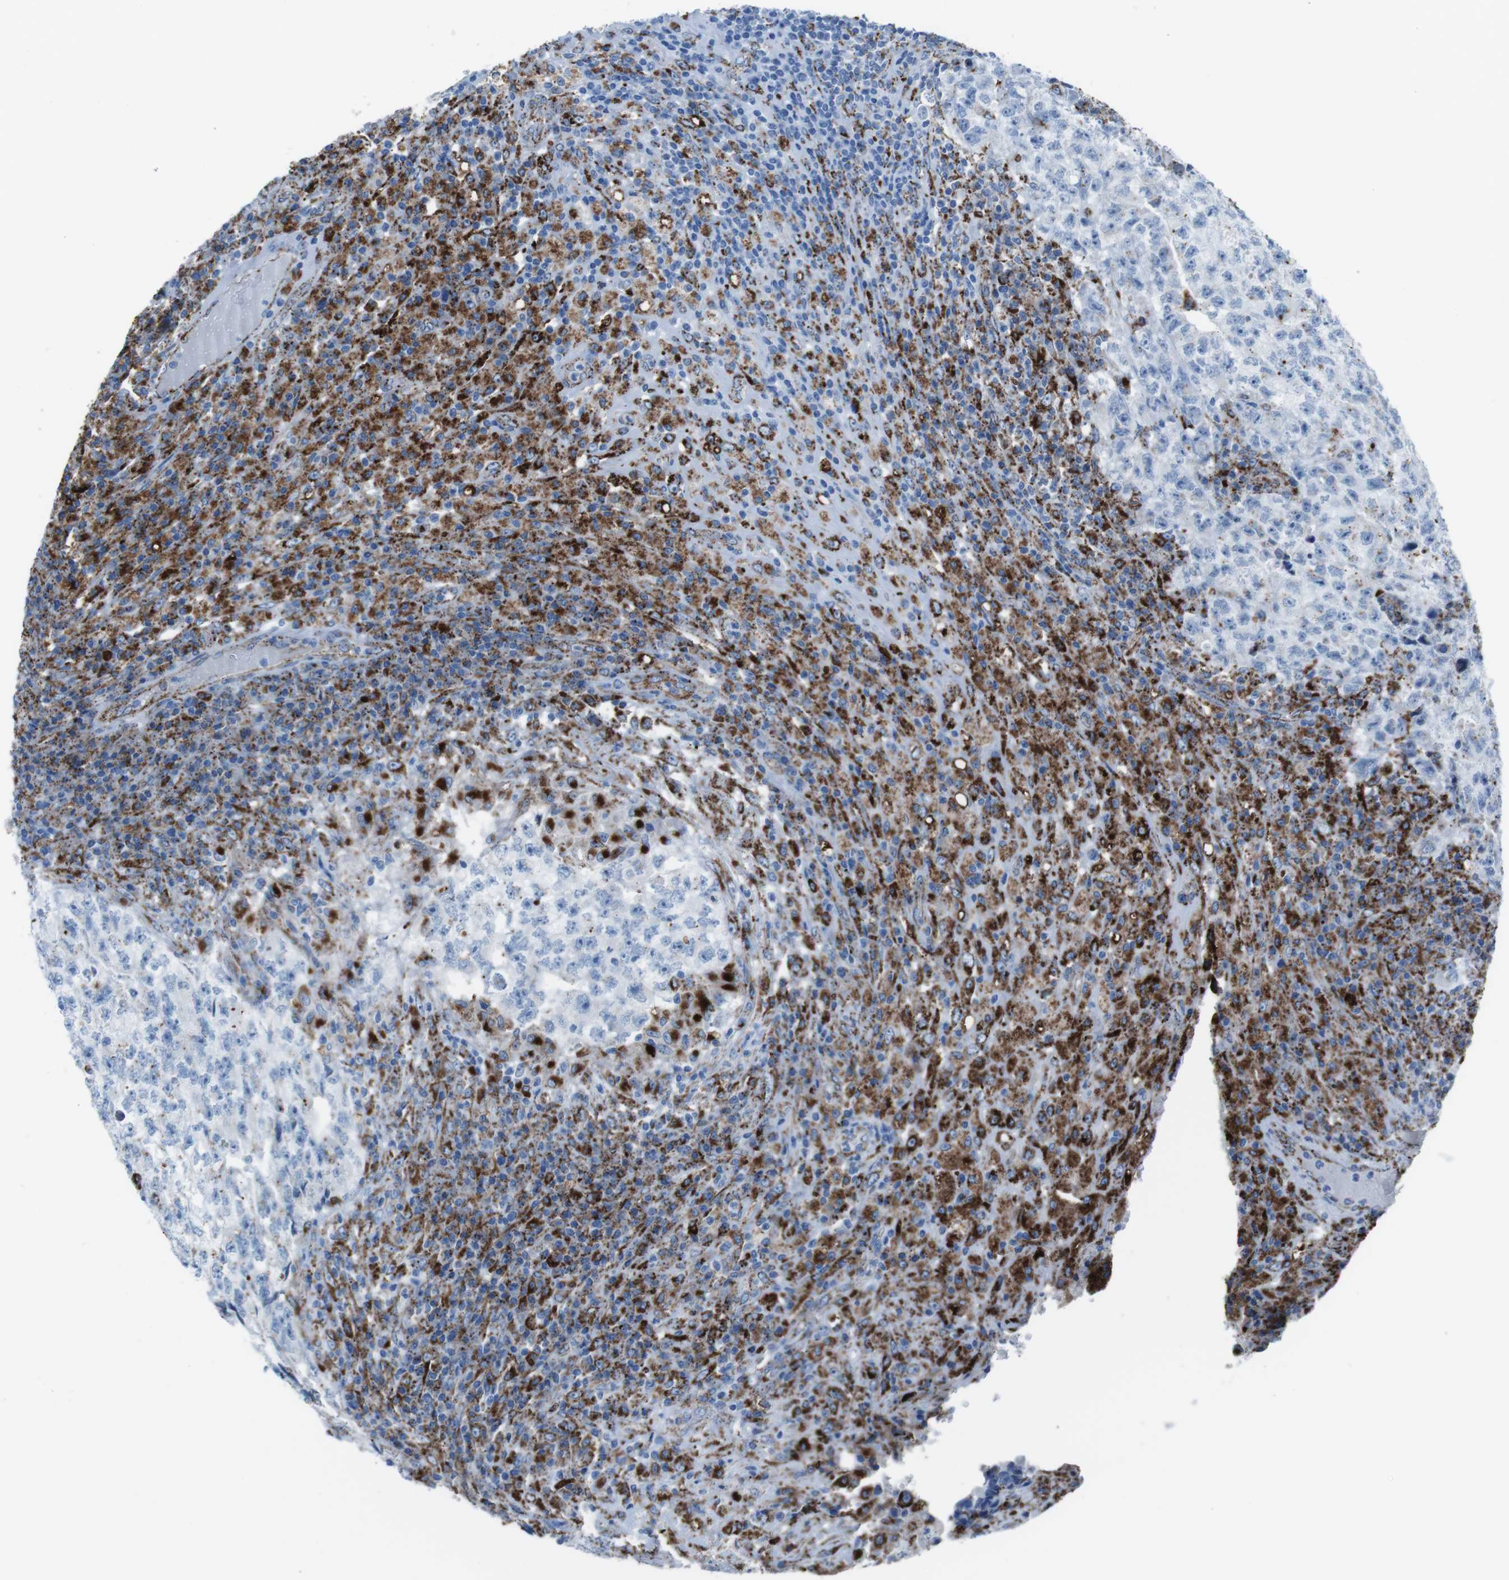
{"staining": {"intensity": "negative", "quantity": "none", "location": "none"}, "tissue": "testis cancer", "cell_type": "Tumor cells", "image_type": "cancer", "snomed": [{"axis": "morphology", "description": "Necrosis, NOS"}, {"axis": "morphology", "description": "Carcinoma, Embryonal, NOS"}, {"axis": "topography", "description": "Testis"}], "caption": "This is a photomicrograph of IHC staining of testis cancer, which shows no staining in tumor cells.", "gene": "SCARB2", "patient": {"sex": "male", "age": 19}}